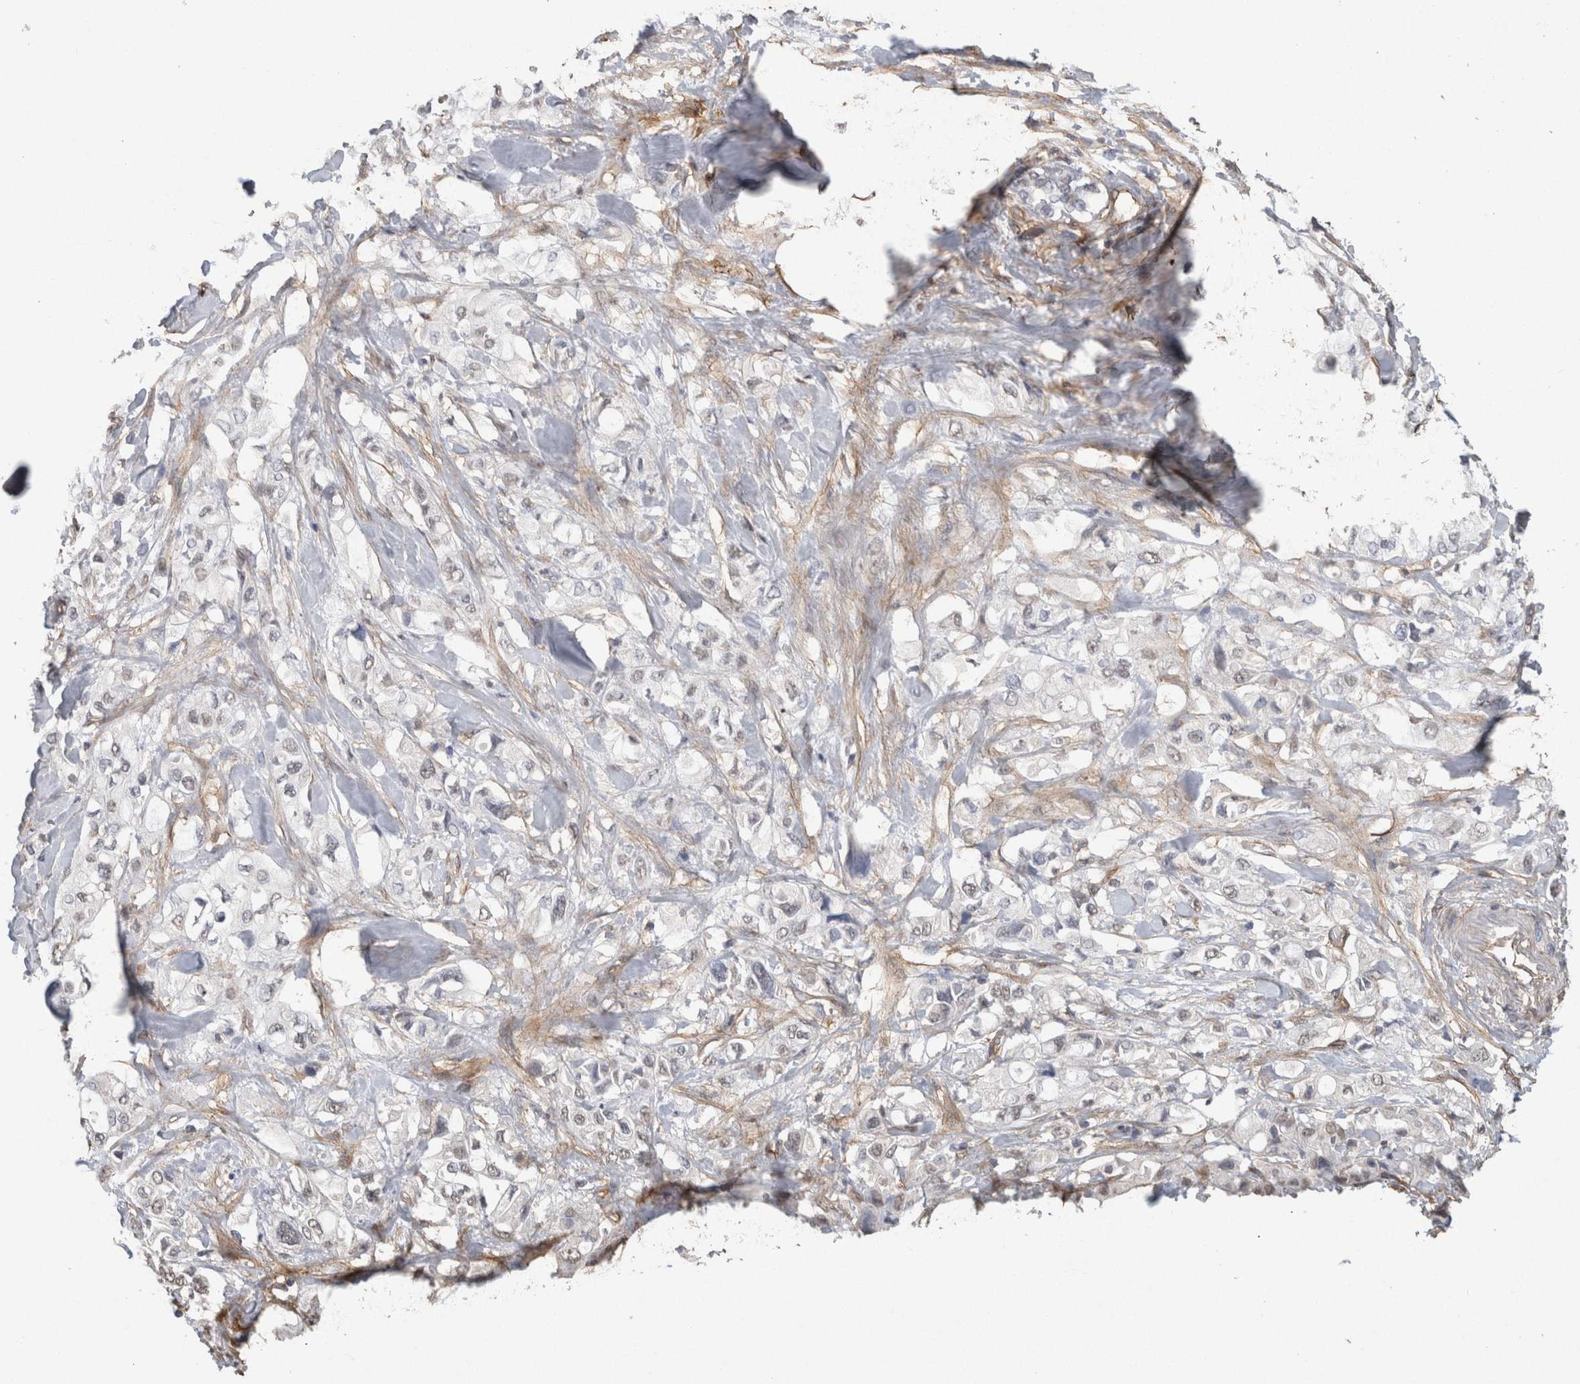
{"staining": {"intensity": "negative", "quantity": "none", "location": "none"}, "tissue": "pancreatic cancer", "cell_type": "Tumor cells", "image_type": "cancer", "snomed": [{"axis": "morphology", "description": "Adenocarcinoma, NOS"}, {"axis": "topography", "description": "Pancreas"}], "caption": "Pancreatic cancer (adenocarcinoma) stained for a protein using IHC shows no expression tumor cells.", "gene": "RECK", "patient": {"sex": "female", "age": 56}}